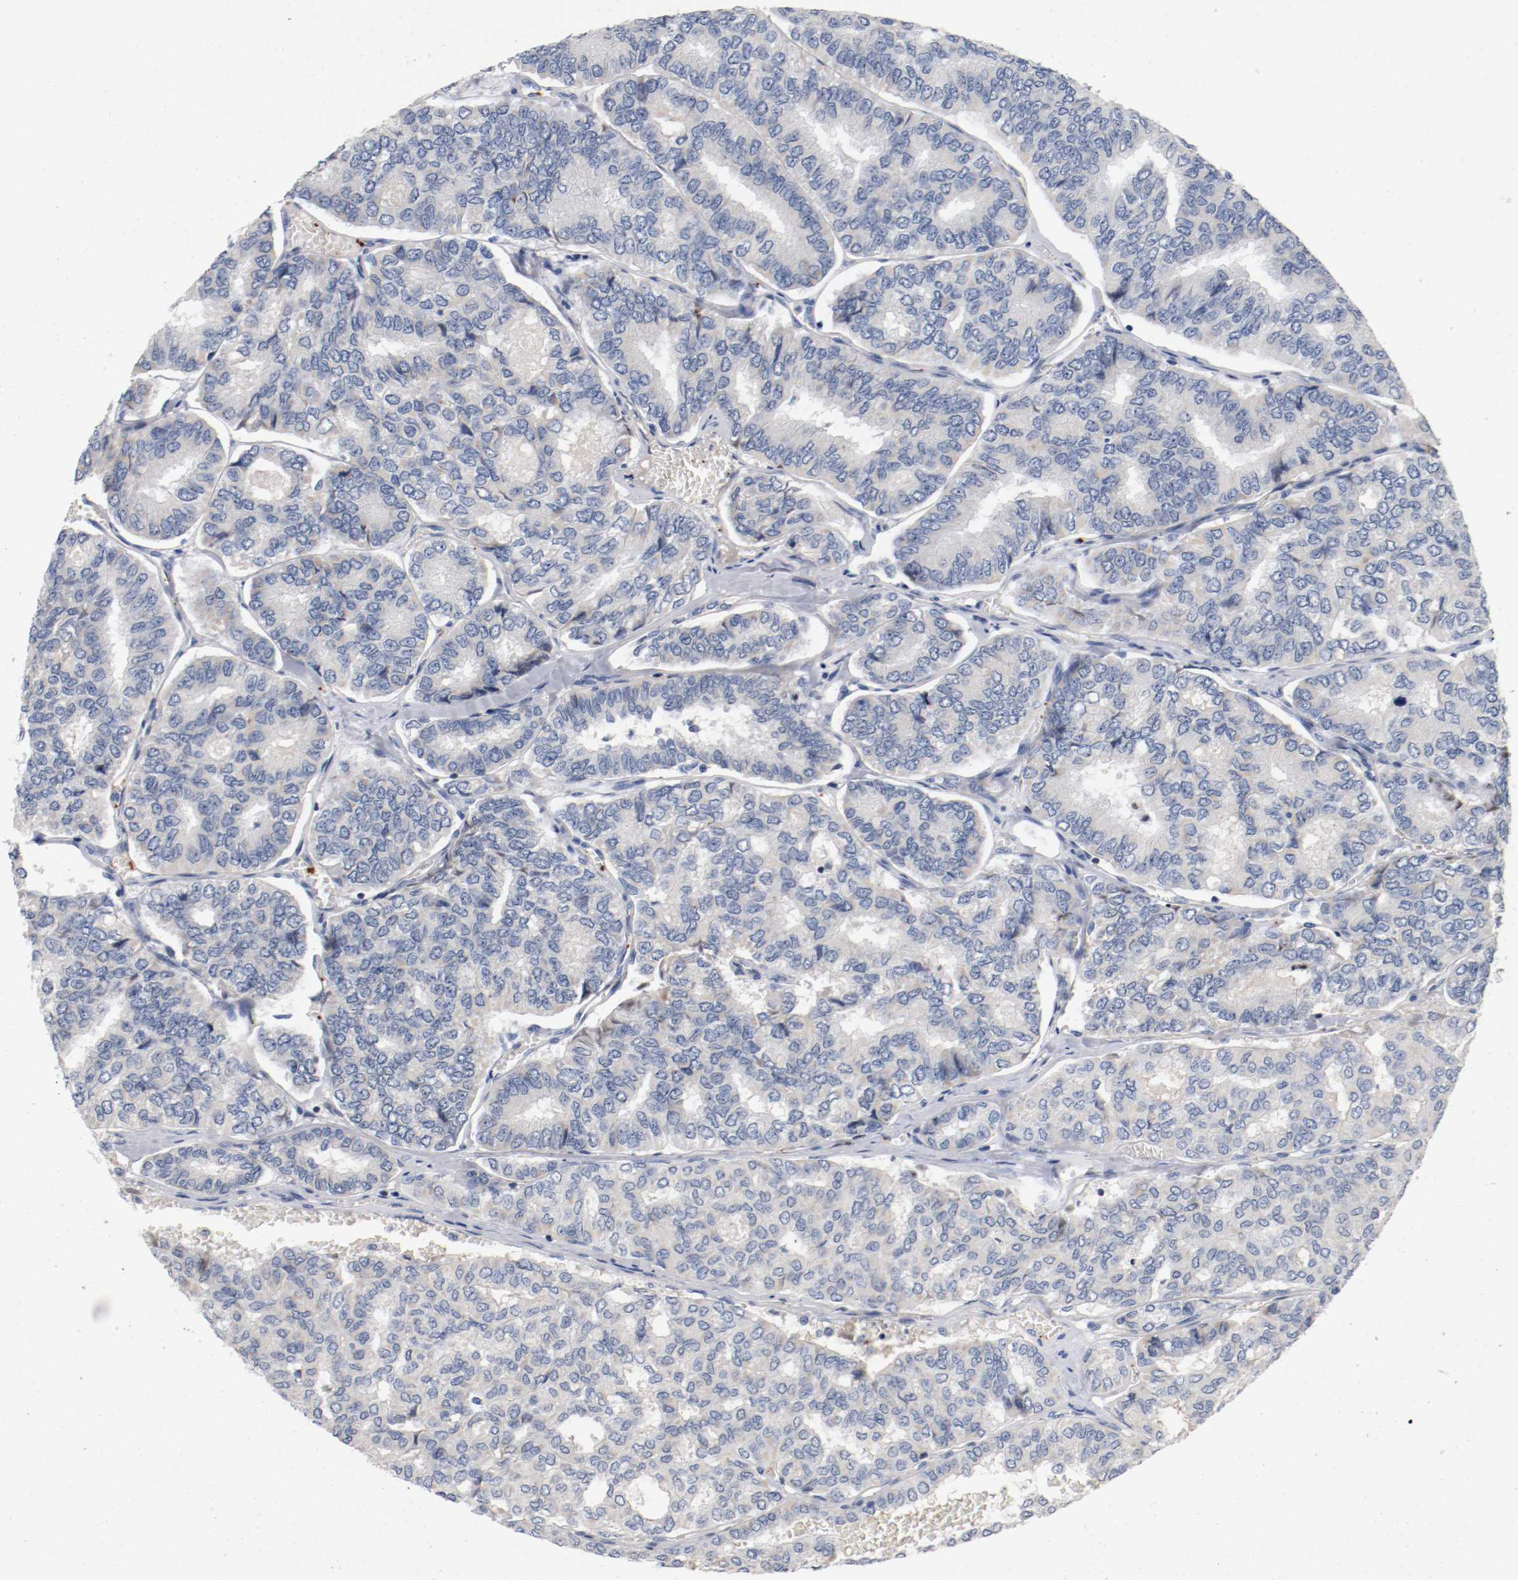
{"staining": {"intensity": "weak", "quantity": "<25%", "location": "cytoplasmic/membranous"}, "tissue": "thyroid cancer", "cell_type": "Tumor cells", "image_type": "cancer", "snomed": [{"axis": "morphology", "description": "Papillary adenocarcinoma, NOS"}, {"axis": "topography", "description": "Thyroid gland"}], "caption": "This is an IHC image of thyroid papillary adenocarcinoma. There is no positivity in tumor cells.", "gene": "PIM1", "patient": {"sex": "female", "age": 35}}